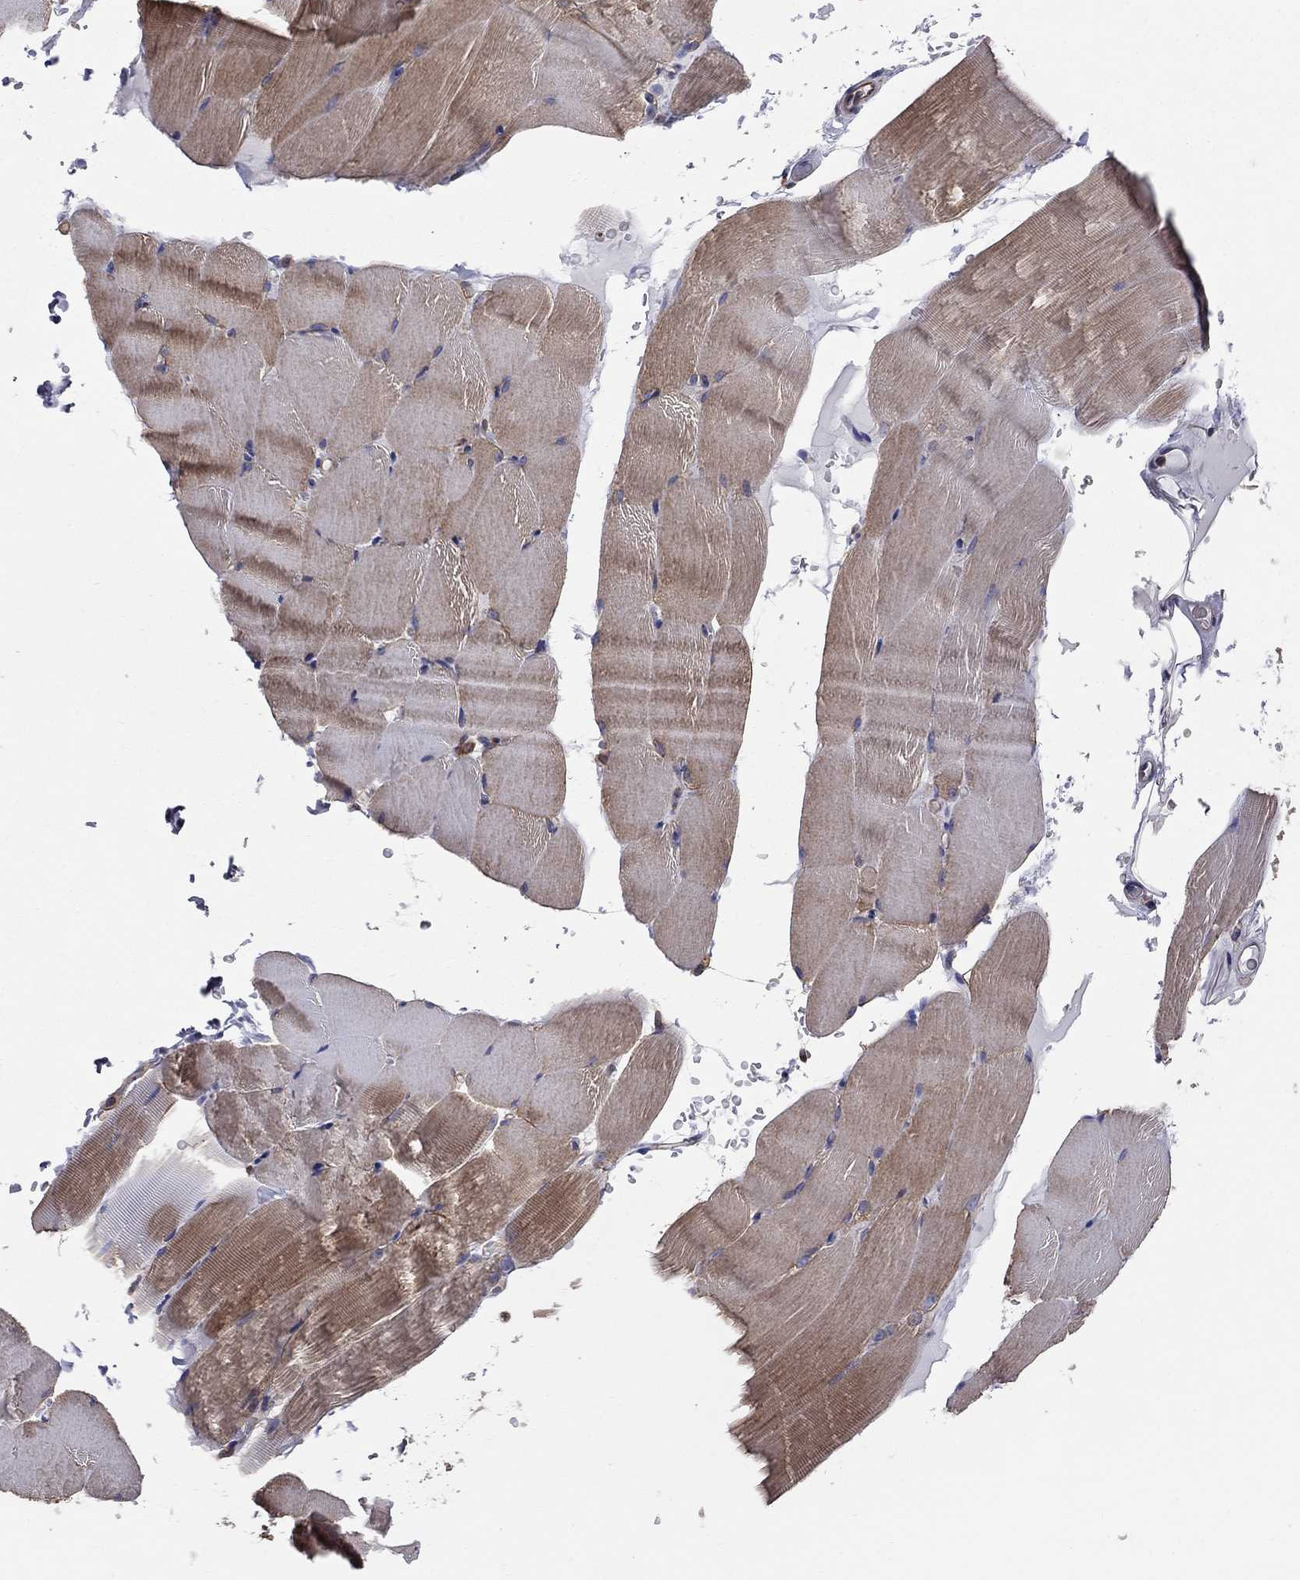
{"staining": {"intensity": "strong", "quantity": "<25%", "location": "cytoplasmic/membranous"}, "tissue": "skeletal muscle", "cell_type": "Myocytes", "image_type": "normal", "snomed": [{"axis": "morphology", "description": "Normal tissue, NOS"}, {"axis": "topography", "description": "Skeletal muscle"}], "caption": "IHC of benign skeletal muscle reveals medium levels of strong cytoplasmic/membranous positivity in approximately <25% of myocytes.", "gene": "BICDL2", "patient": {"sex": "female", "age": 37}}